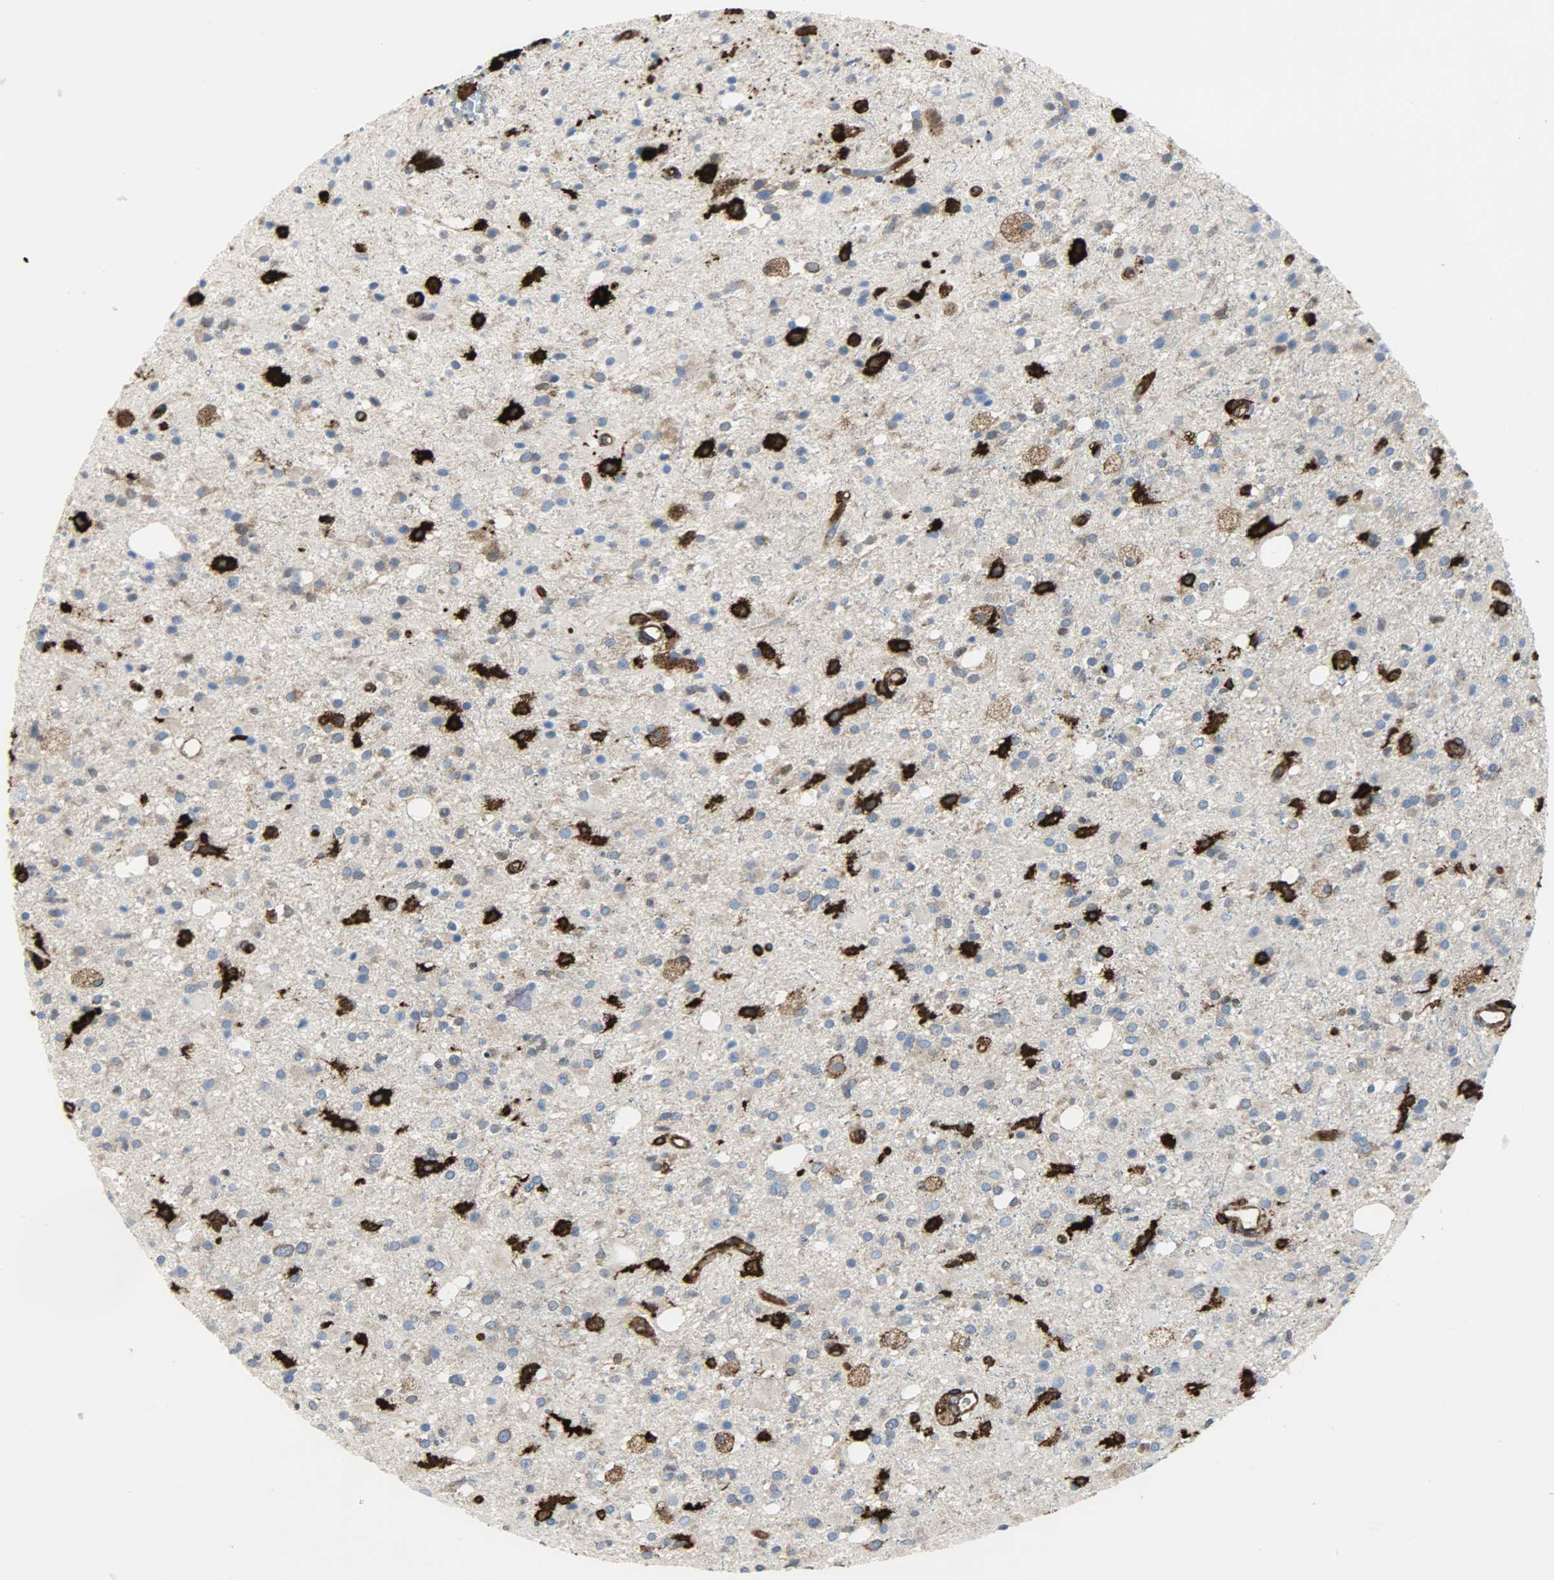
{"staining": {"intensity": "moderate", "quantity": ">75%", "location": "cytoplasmic/membranous"}, "tissue": "glioma", "cell_type": "Tumor cells", "image_type": "cancer", "snomed": [{"axis": "morphology", "description": "Glioma, malignant, High grade"}, {"axis": "topography", "description": "Brain"}], "caption": "The histopathology image shows immunohistochemical staining of glioma. There is moderate cytoplasmic/membranous positivity is identified in approximately >75% of tumor cells.", "gene": "VASP", "patient": {"sex": "male", "age": 33}}